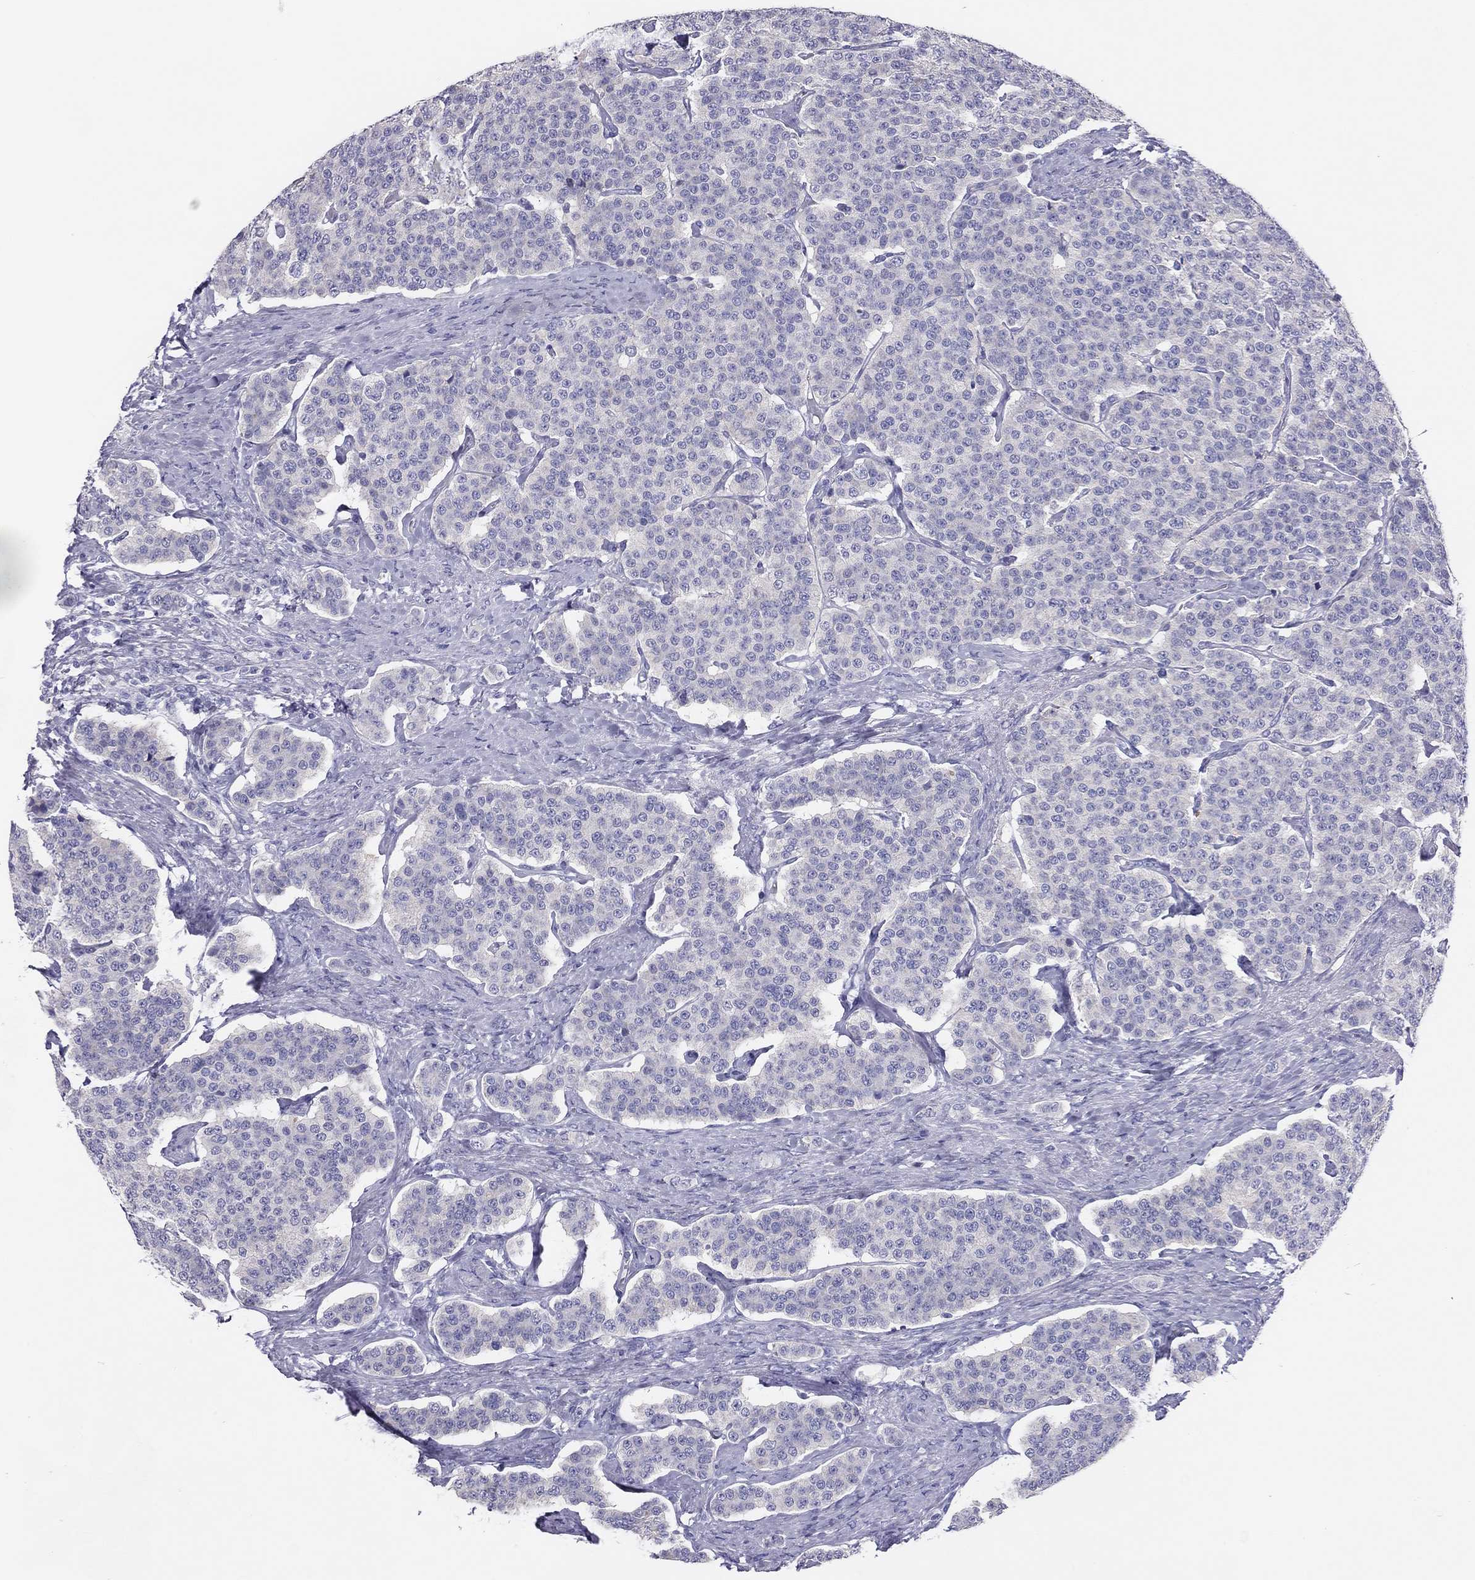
{"staining": {"intensity": "negative", "quantity": "none", "location": "none"}, "tissue": "carcinoid", "cell_type": "Tumor cells", "image_type": "cancer", "snomed": [{"axis": "morphology", "description": "Carcinoid, malignant, NOS"}, {"axis": "topography", "description": "Small intestine"}], "caption": "Immunohistochemistry histopathology image of human malignant carcinoid stained for a protein (brown), which shows no staining in tumor cells. (Brightfield microscopy of DAB (3,3'-diaminobenzidine) IHC at high magnification).", "gene": "MGAT4C", "patient": {"sex": "female", "age": 58}}